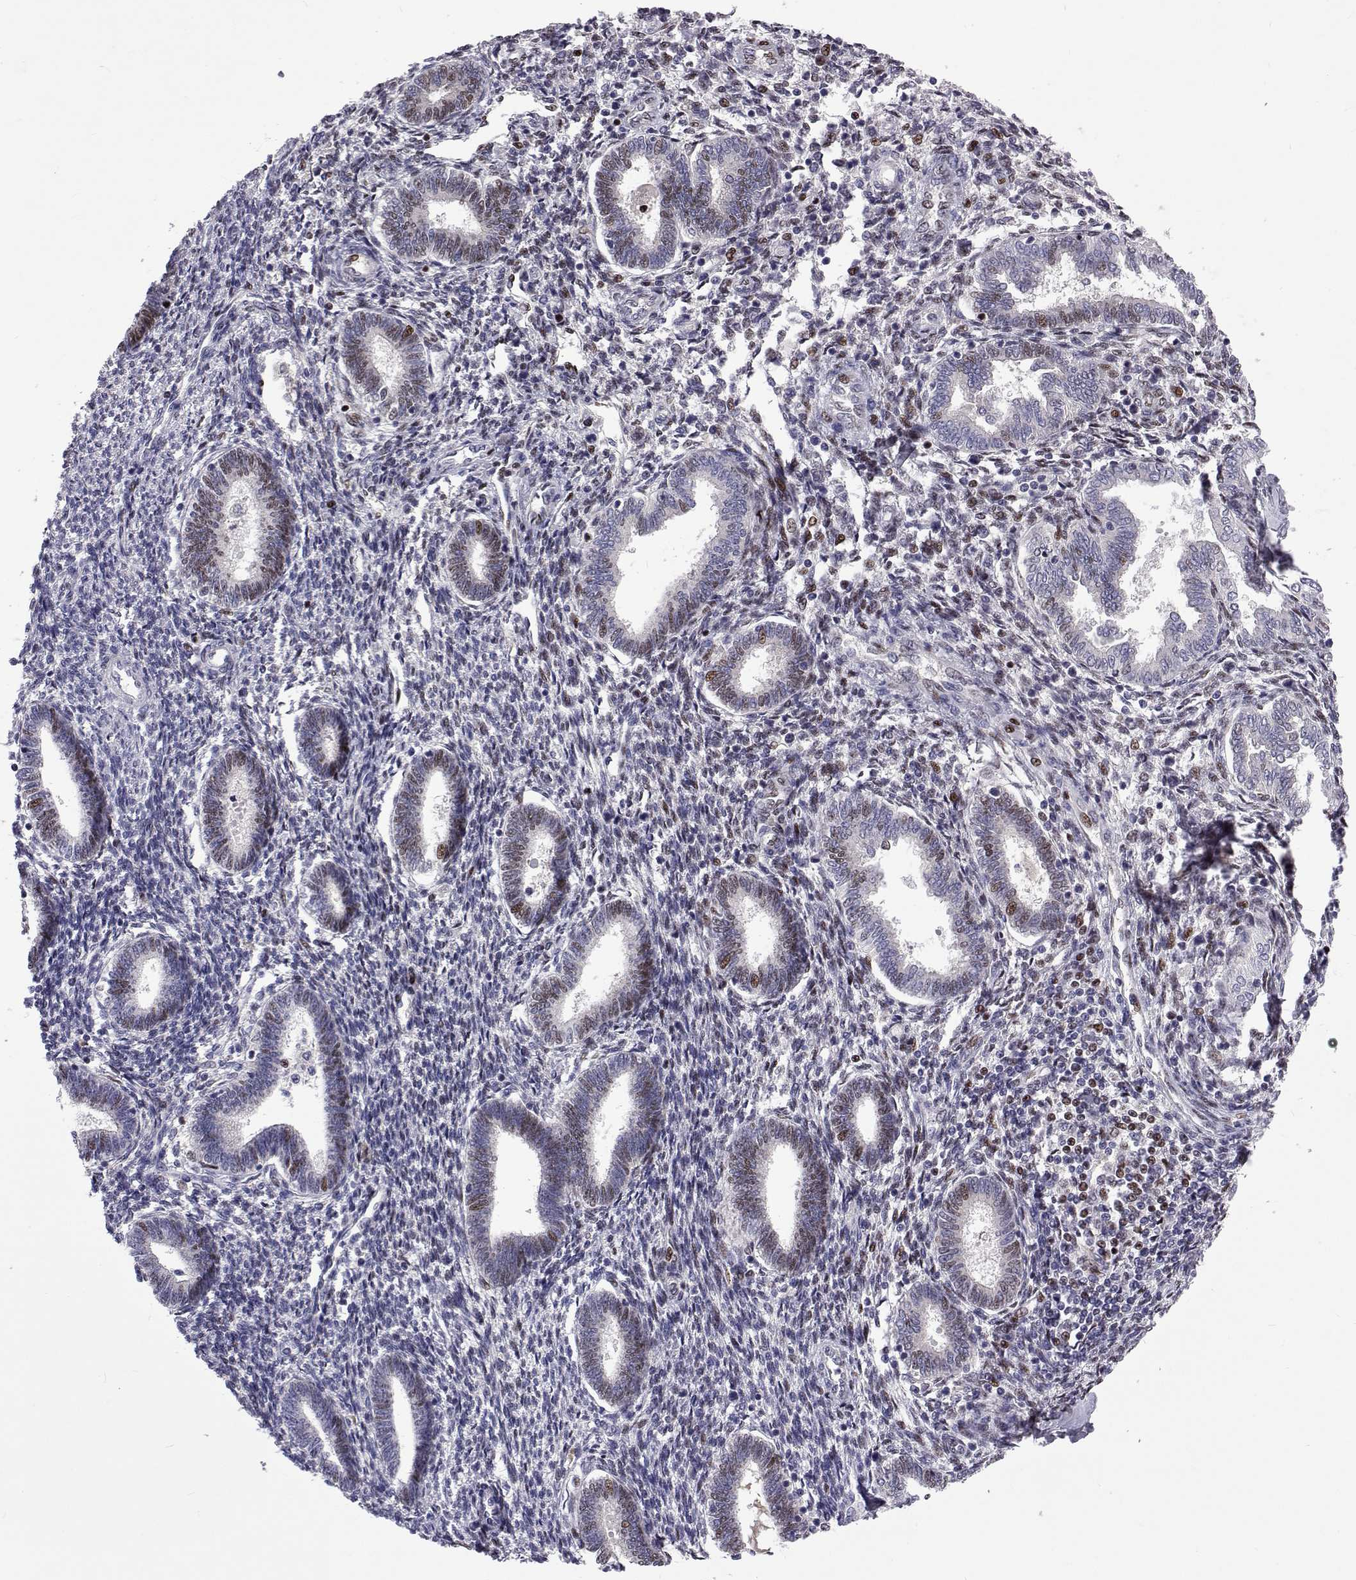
{"staining": {"intensity": "negative", "quantity": "none", "location": "none"}, "tissue": "endometrium", "cell_type": "Cells in endometrial stroma", "image_type": "normal", "snomed": [{"axis": "morphology", "description": "Normal tissue, NOS"}, {"axis": "topography", "description": "Endometrium"}], "caption": "The micrograph displays no significant positivity in cells in endometrial stroma of endometrium.", "gene": "TCF15", "patient": {"sex": "female", "age": 42}}